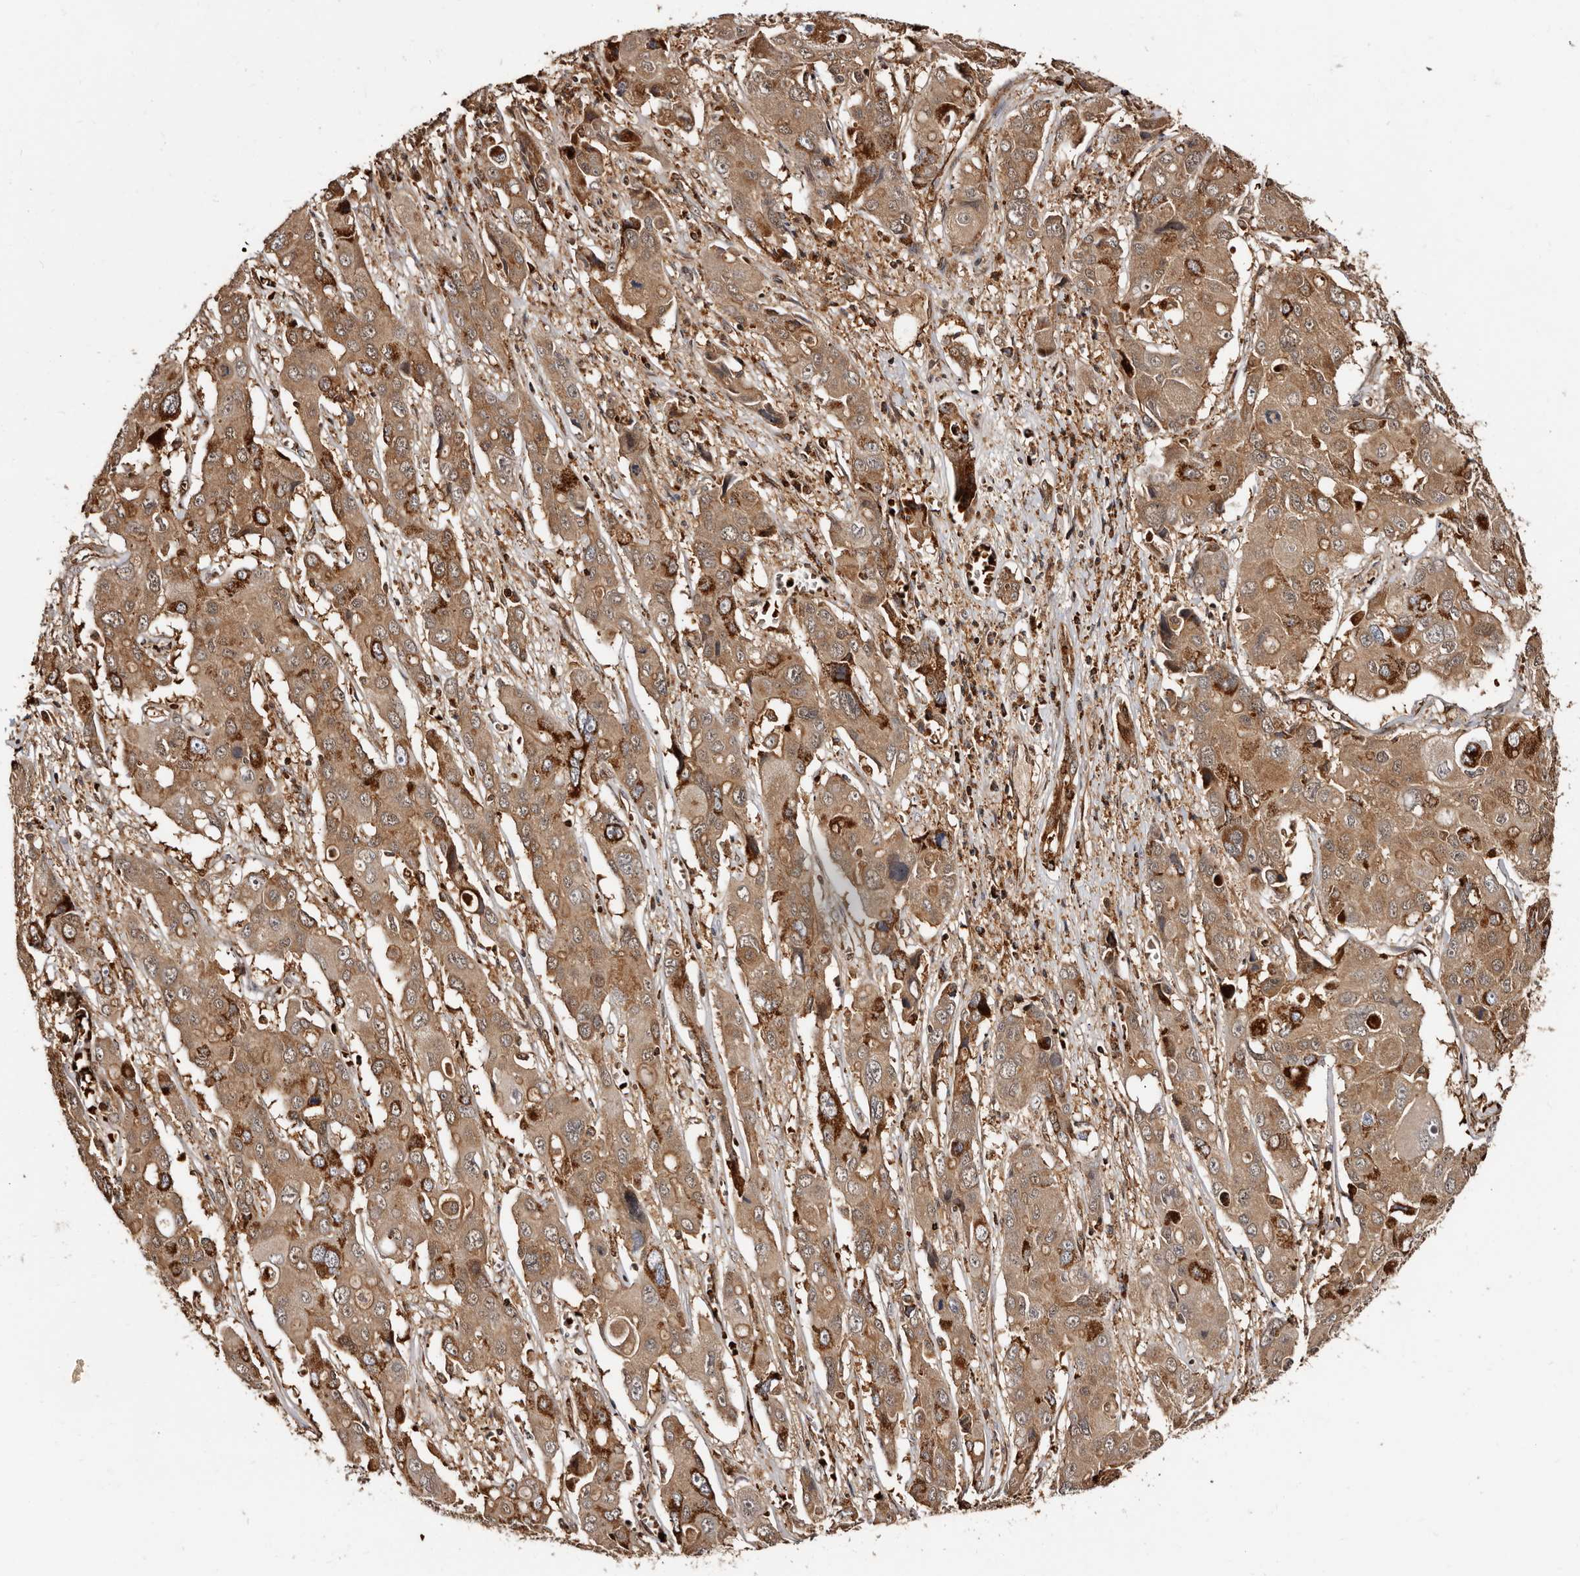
{"staining": {"intensity": "moderate", "quantity": ">75%", "location": "cytoplasmic/membranous"}, "tissue": "liver cancer", "cell_type": "Tumor cells", "image_type": "cancer", "snomed": [{"axis": "morphology", "description": "Cholangiocarcinoma"}, {"axis": "topography", "description": "Liver"}], "caption": "Tumor cells display medium levels of moderate cytoplasmic/membranous staining in about >75% of cells in human liver cancer (cholangiocarcinoma).", "gene": "BAX", "patient": {"sex": "male", "age": 67}}